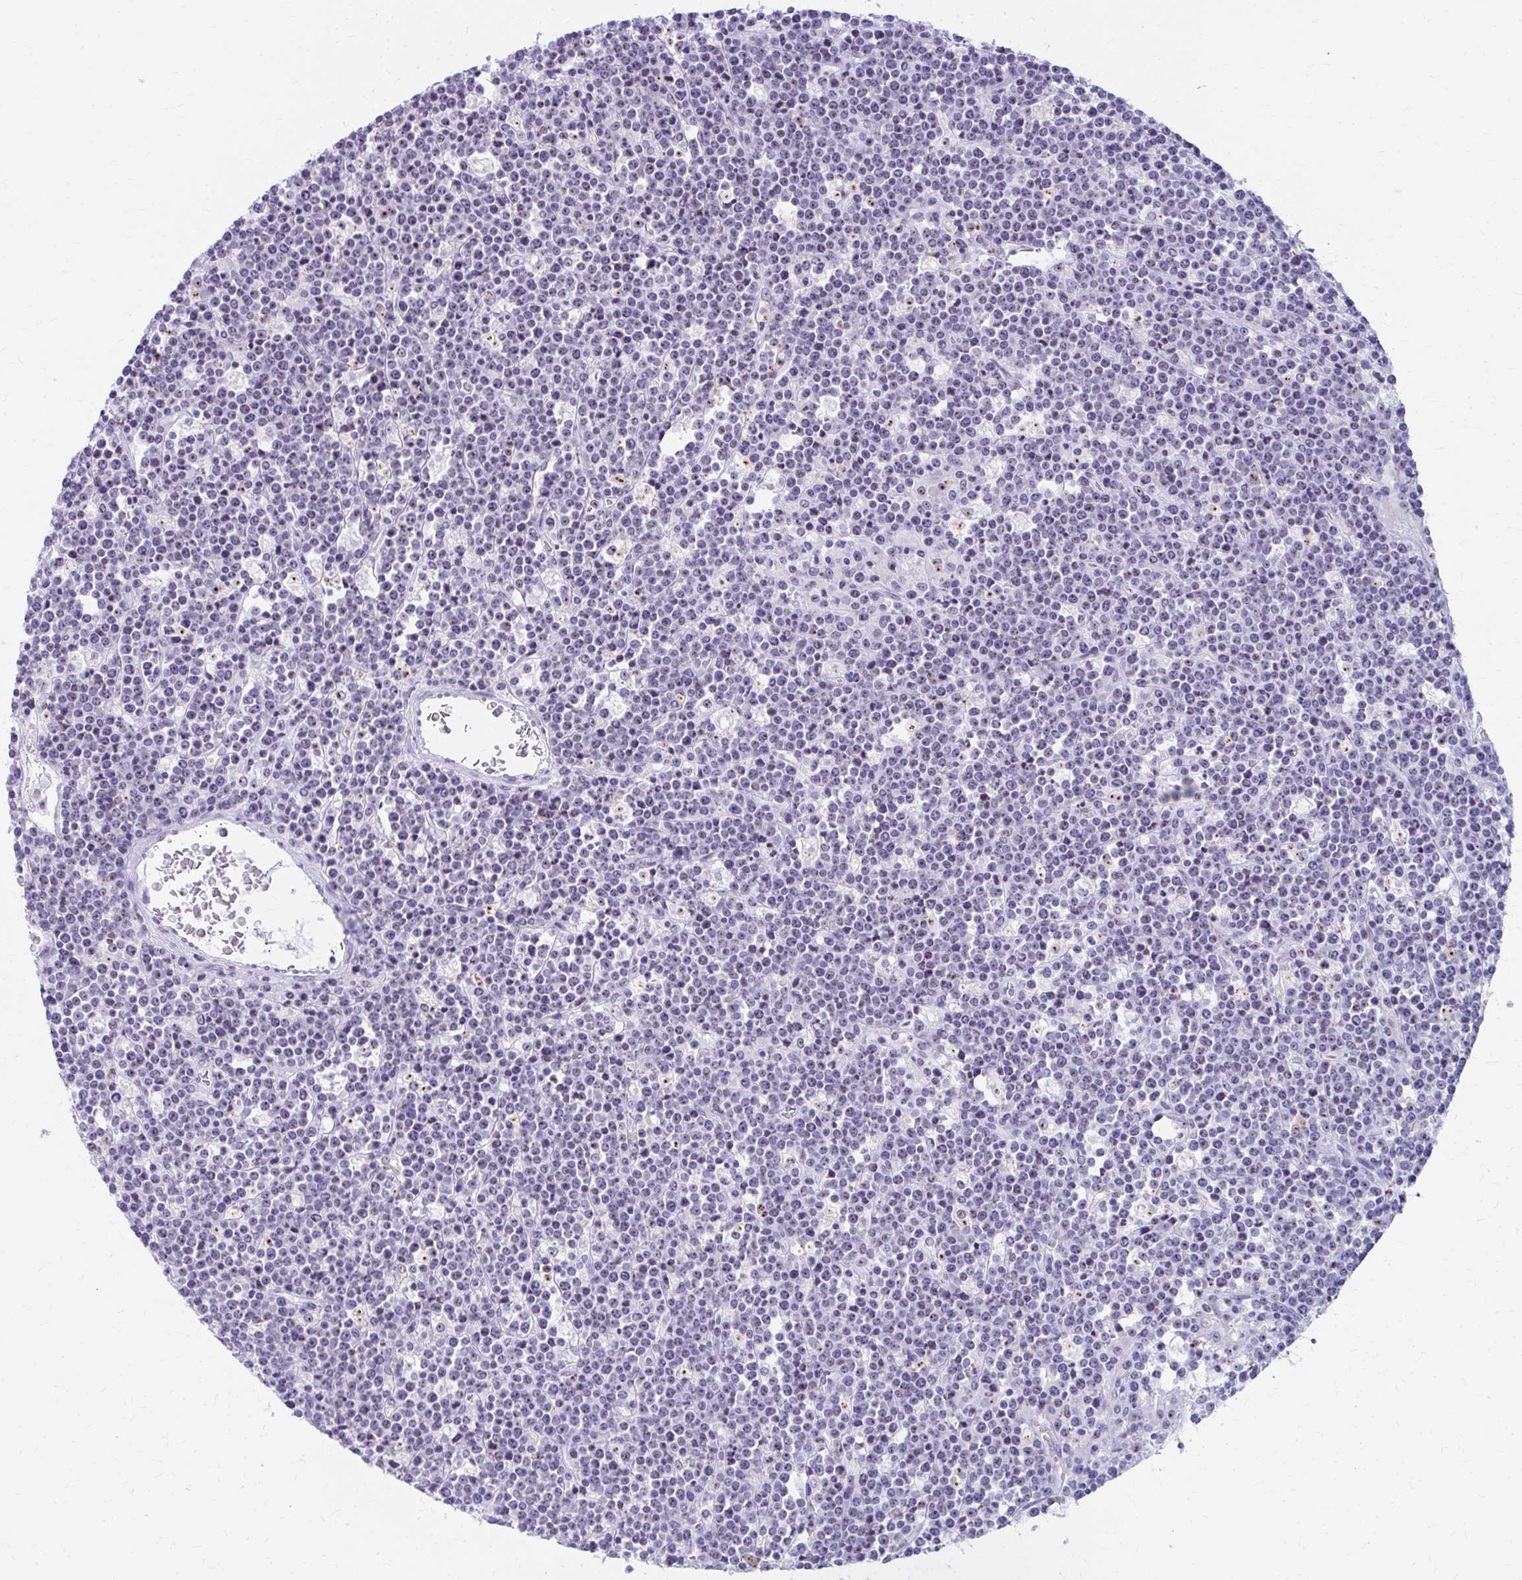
{"staining": {"intensity": "weak", "quantity": "25%-75%", "location": "nuclear"}, "tissue": "lymphoma", "cell_type": "Tumor cells", "image_type": "cancer", "snomed": [{"axis": "morphology", "description": "Malignant lymphoma, non-Hodgkin's type, High grade"}, {"axis": "topography", "description": "Ovary"}], "caption": "Approximately 25%-75% of tumor cells in human high-grade malignant lymphoma, non-Hodgkin's type show weak nuclear protein positivity as visualized by brown immunohistochemical staining.", "gene": "FTSJ3", "patient": {"sex": "female", "age": 56}}